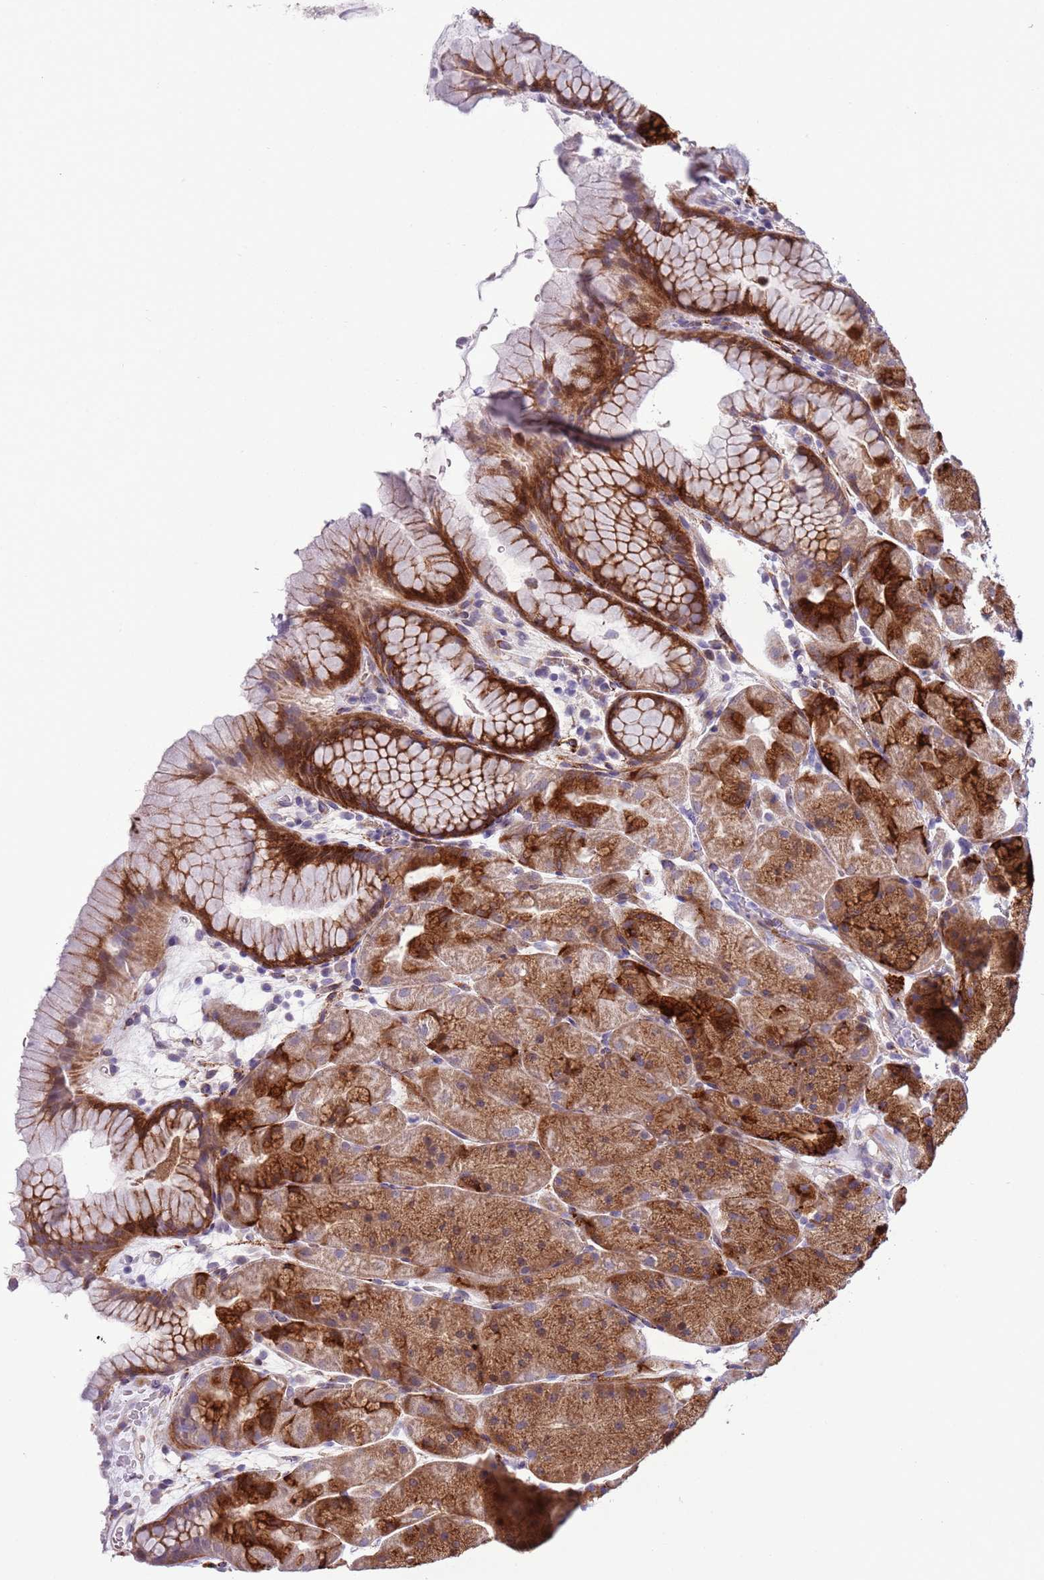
{"staining": {"intensity": "strong", "quantity": ">75%", "location": "cytoplasmic/membranous"}, "tissue": "stomach", "cell_type": "Glandular cells", "image_type": "normal", "snomed": [{"axis": "morphology", "description": "Normal tissue, NOS"}, {"axis": "topography", "description": "Stomach, upper"}, {"axis": "topography", "description": "Stomach, lower"}], "caption": "Immunohistochemistry (IHC) photomicrograph of benign stomach stained for a protein (brown), which exhibits high levels of strong cytoplasmic/membranous positivity in approximately >75% of glandular cells.", "gene": "MRPL32", "patient": {"sex": "male", "age": 67}}